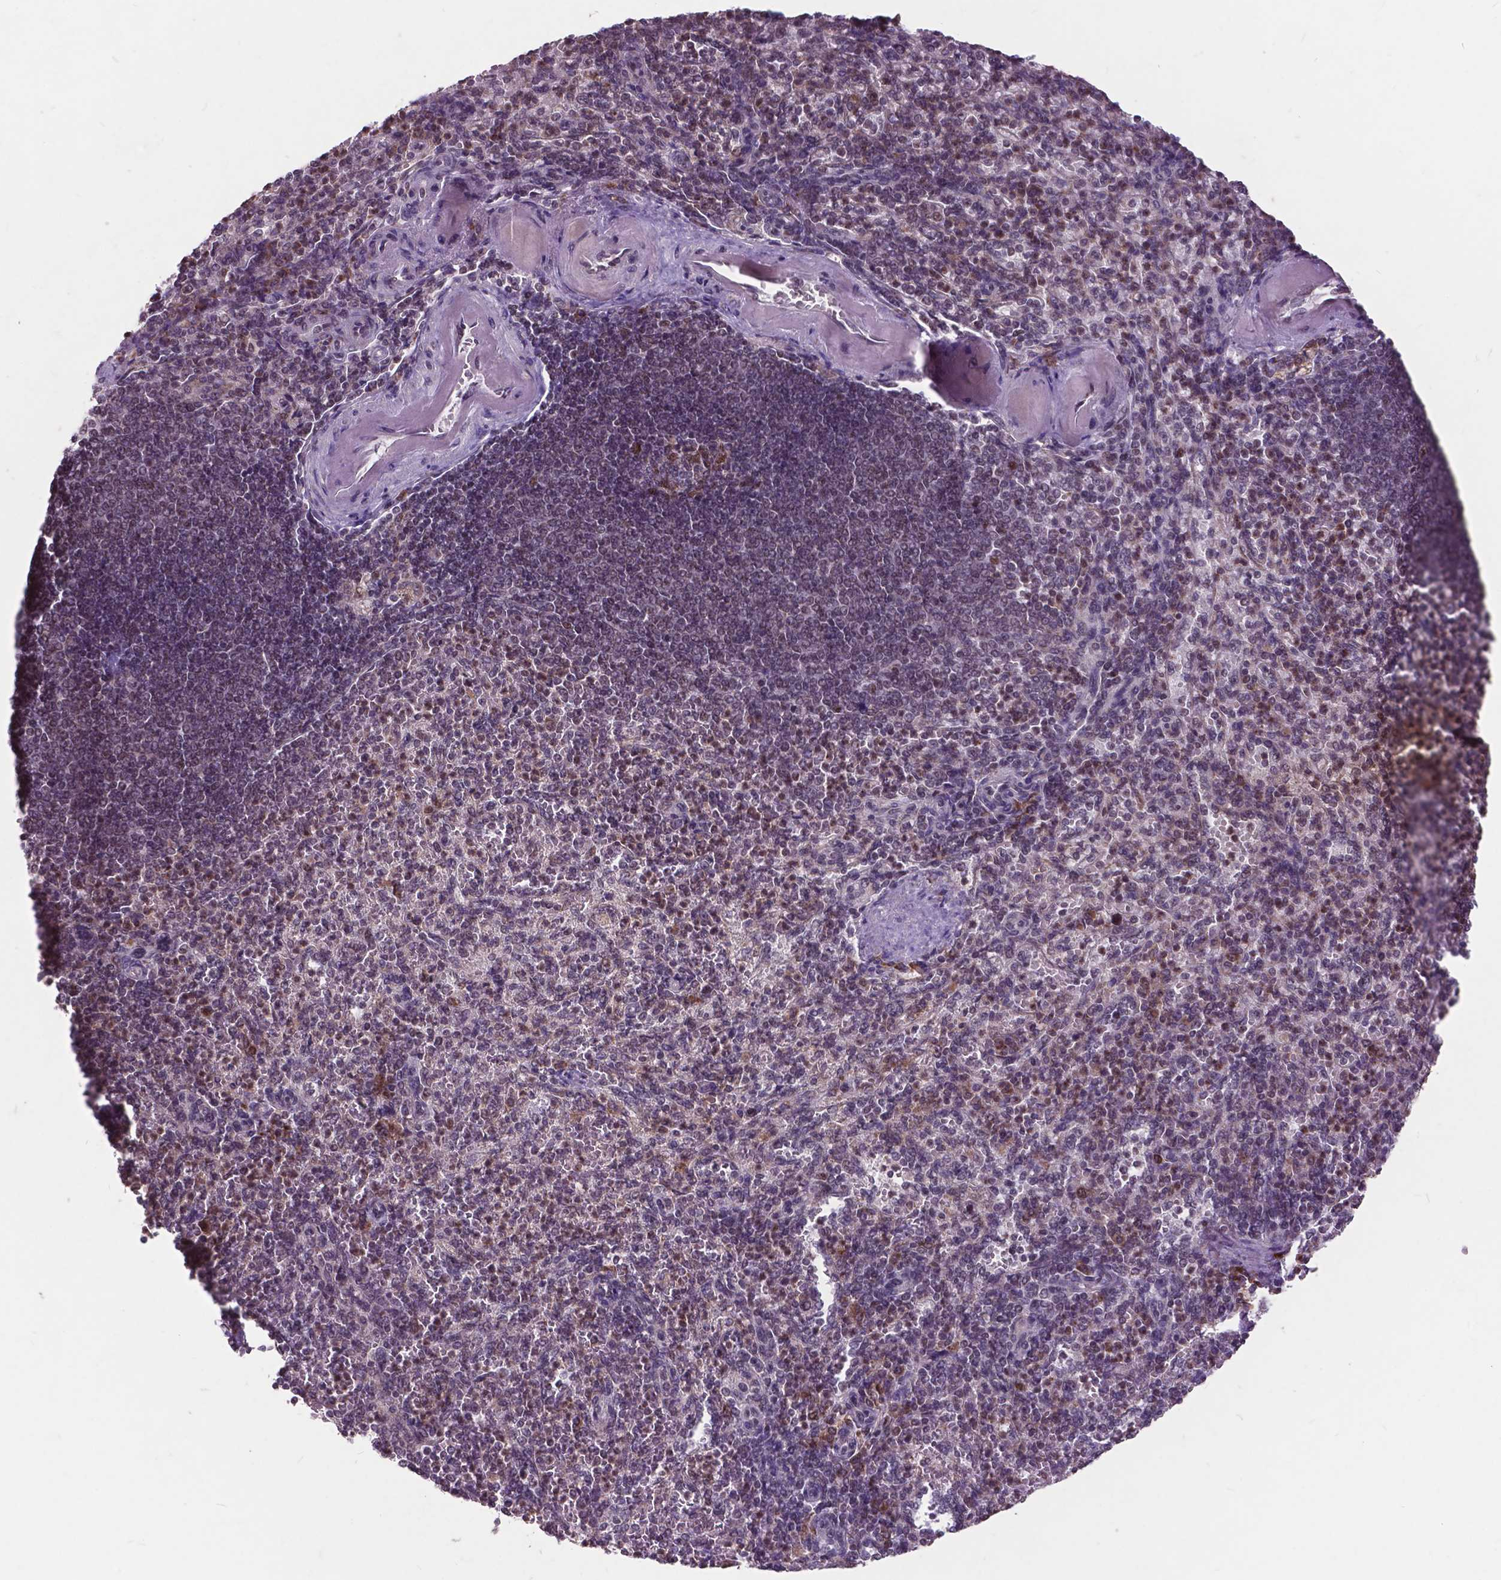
{"staining": {"intensity": "moderate", "quantity": "25%-75%", "location": "nuclear"}, "tissue": "spleen", "cell_type": "Cells in red pulp", "image_type": "normal", "snomed": [{"axis": "morphology", "description": "Normal tissue, NOS"}, {"axis": "topography", "description": "Spleen"}], "caption": "Protein expression analysis of normal spleen demonstrates moderate nuclear expression in about 25%-75% of cells in red pulp.", "gene": "MSH2", "patient": {"sex": "female", "age": 74}}